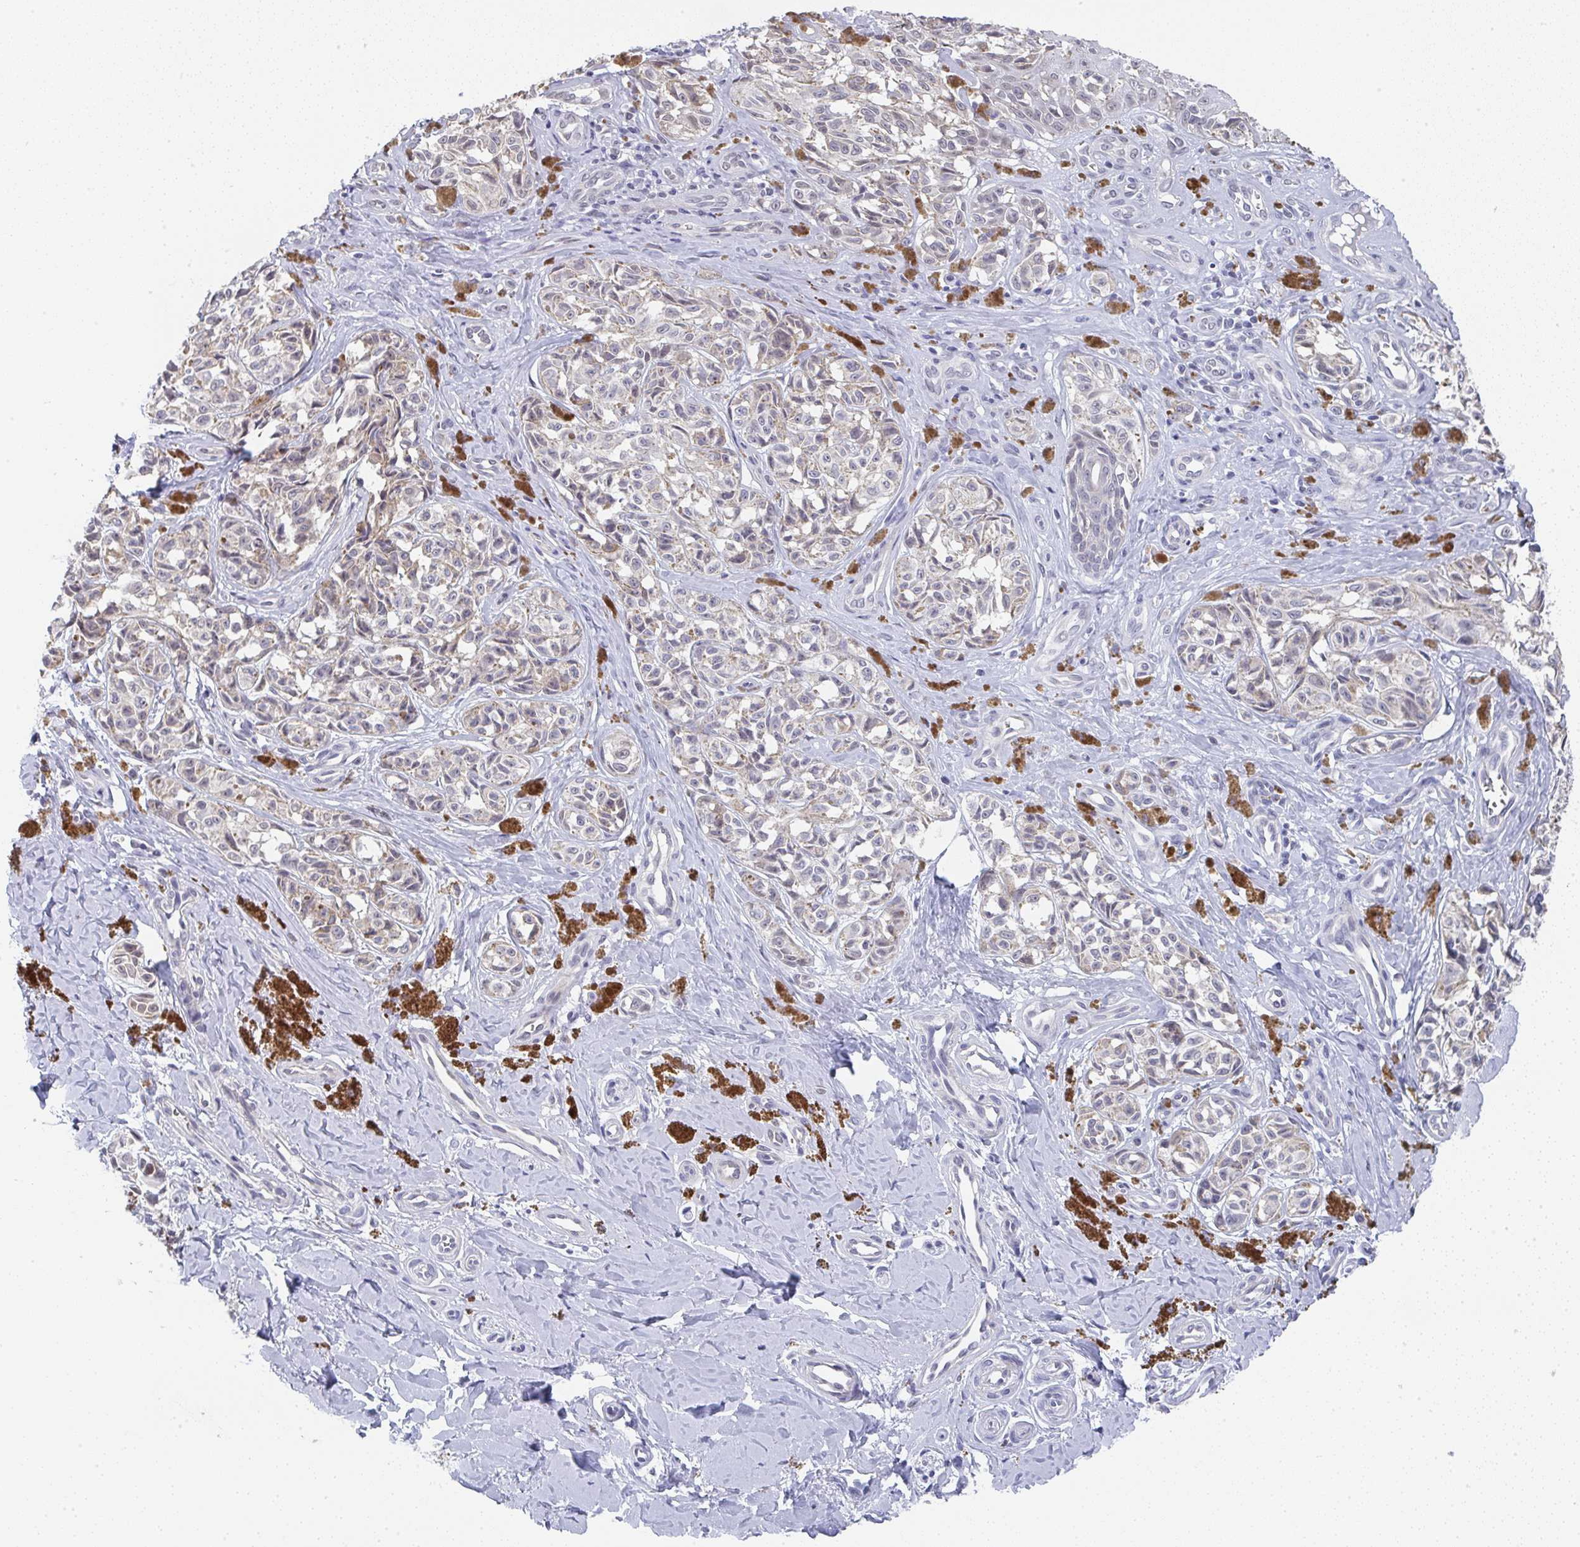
{"staining": {"intensity": "negative", "quantity": "none", "location": "none"}, "tissue": "melanoma", "cell_type": "Tumor cells", "image_type": "cancer", "snomed": [{"axis": "morphology", "description": "Malignant melanoma, NOS"}, {"axis": "topography", "description": "Skin"}], "caption": "Immunohistochemistry of human malignant melanoma reveals no expression in tumor cells.", "gene": "NCF1", "patient": {"sex": "female", "age": 65}}